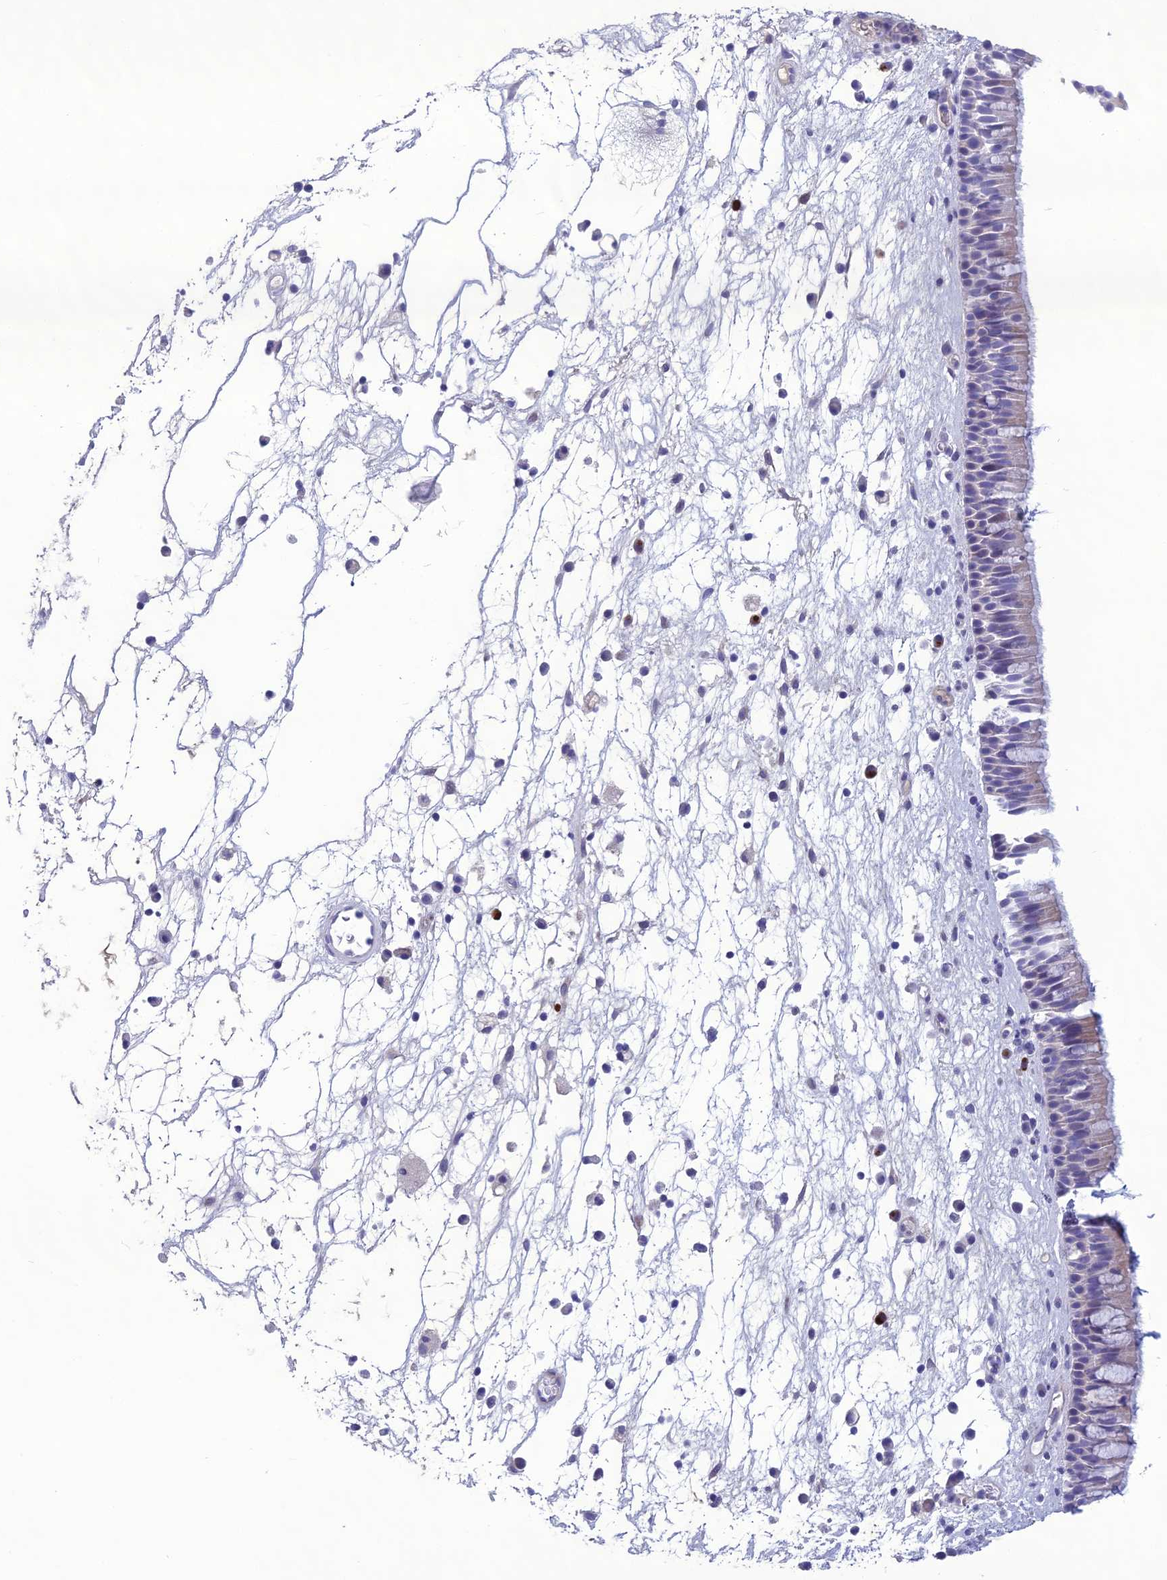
{"staining": {"intensity": "moderate", "quantity": "<25%", "location": "cytoplasmic/membranous"}, "tissue": "nasopharynx", "cell_type": "Respiratory epithelial cells", "image_type": "normal", "snomed": [{"axis": "morphology", "description": "Normal tissue, NOS"}, {"axis": "morphology", "description": "Inflammation, NOS"}, {"axis": "morphology", "description": "Malignant melanoma, Metastatic site"}, {"axis": "topography", "description": "Nasopharynx"}], "caption": "Protein analysis of benign nasopharynx shows moderate cytoplasmic/membranous positivity in about <25% of respiratory epithelial cells.", "gene": "OR56B1", "patient": {"sex": "male", "age": 70}}